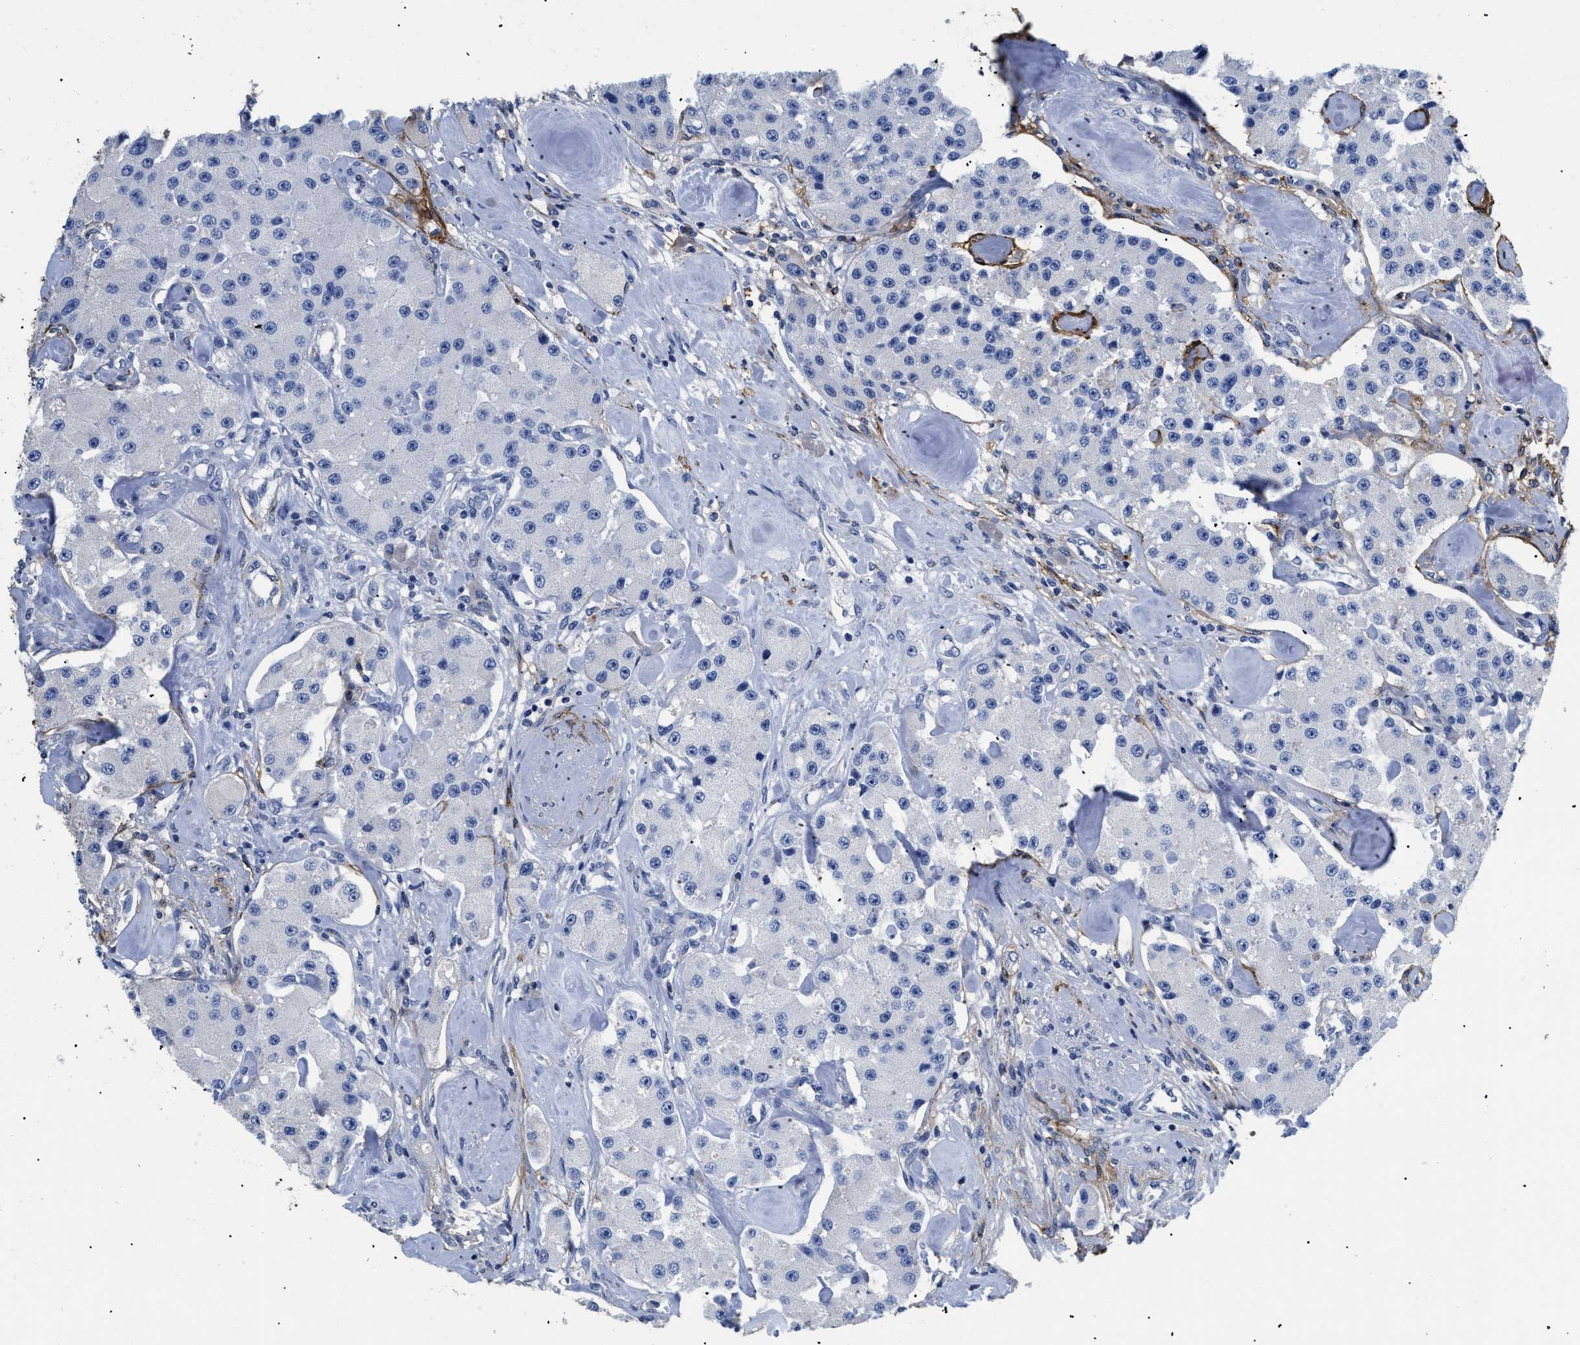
{"staining": {"intensity": "negative", "quantity": "none", "location": "none"}, "tissue": "carcinoid", "cell_type": "Tumor cells", "image_type": "cancer", "snomed": [{"axis": "morphology", "description": "Carcinoid, malignant, NOS"}, {"axis": "topography", "description": "Pancreas"}], "caption": "Immunohistochemical staining of carcinoid (malignant) demonstrates no significant staining in tumor cells. (DAB immunohistochemistry (IHC) visualized using brightfield microscopy, high magnification).", "gene": "DLC1", "patient": {"sex": "male", "age": 41}}